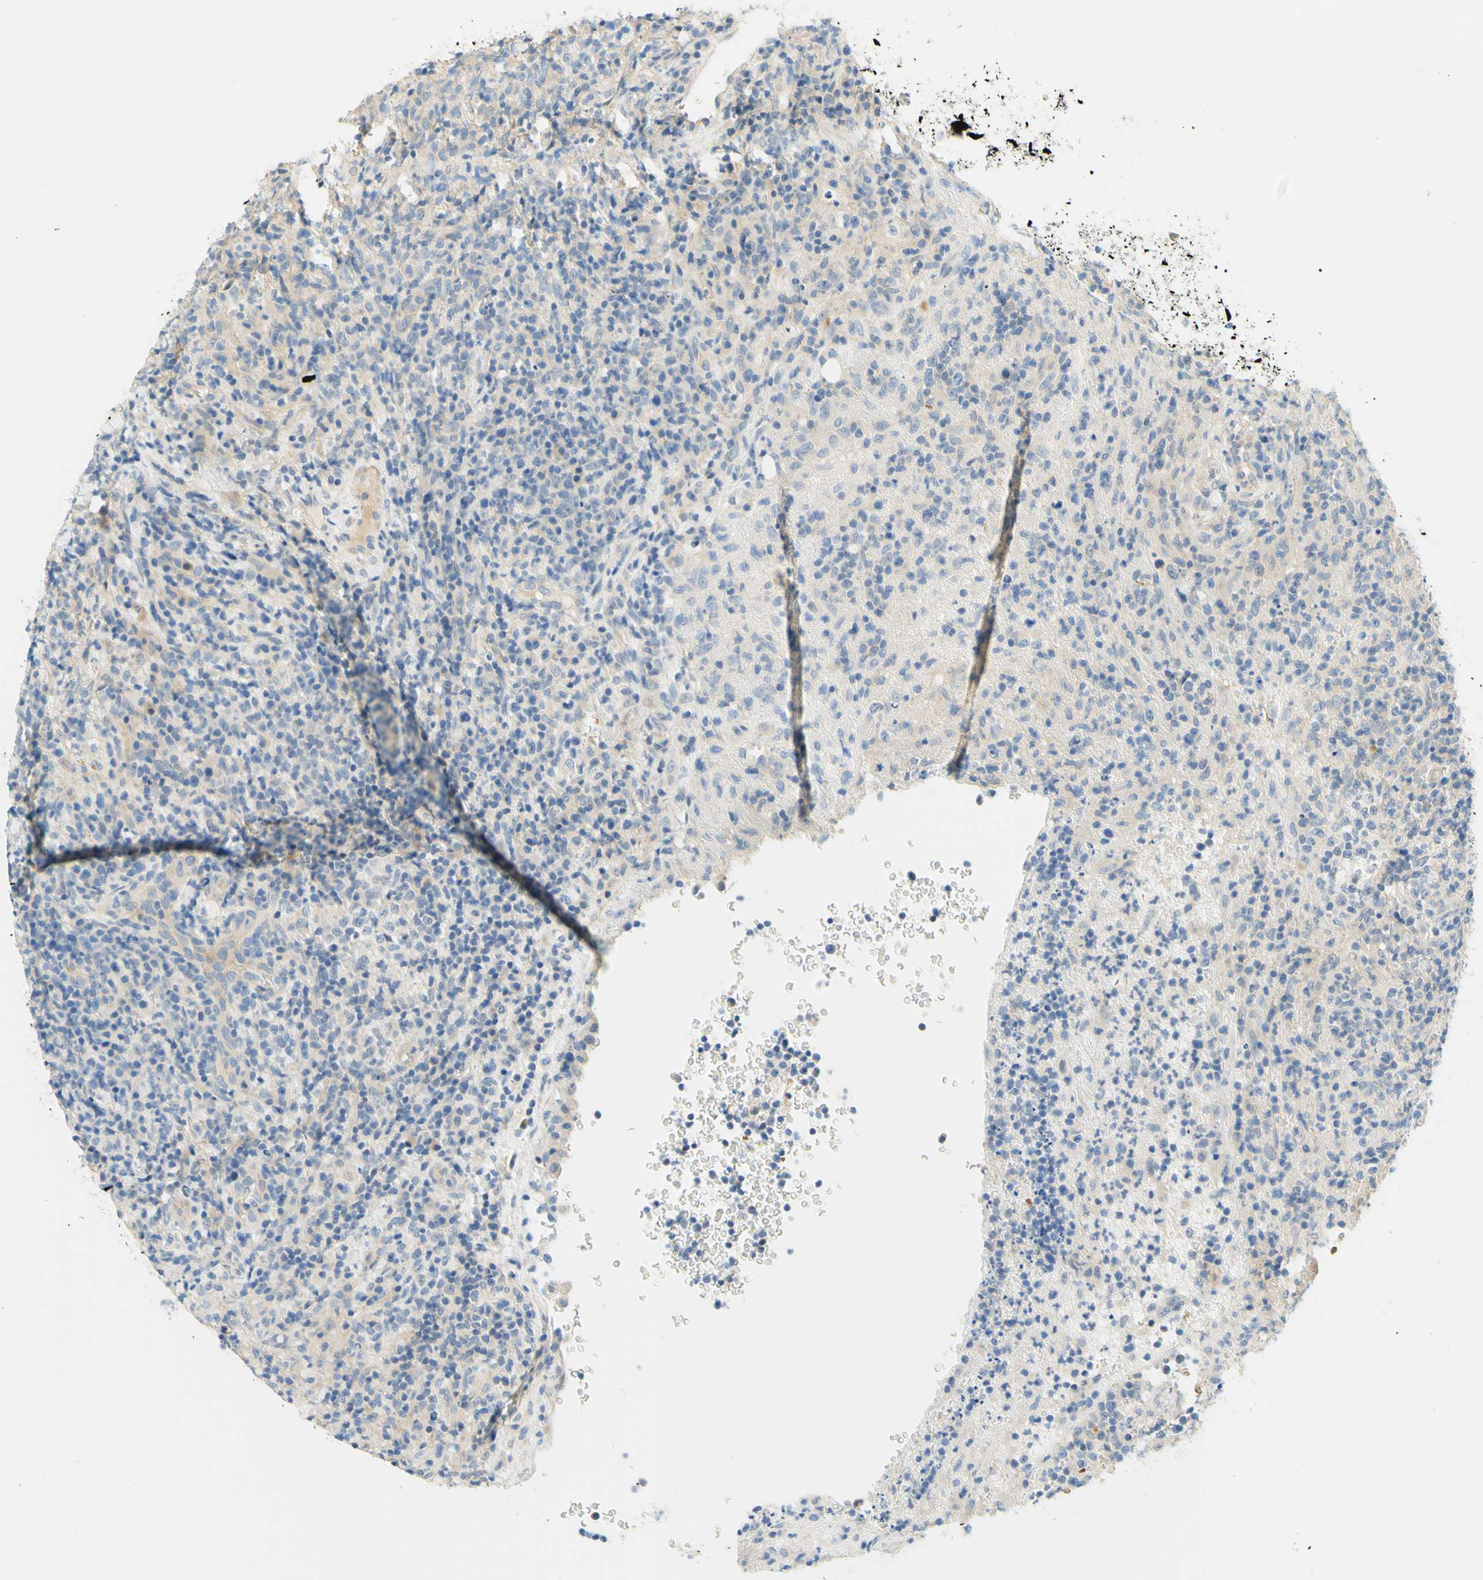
{"staining": {"intensity": "weak", "quantity": "<25%", "location": "cytoplasmic/membranous"}, "tissue": "lymphoma", "cell_type": "Tumor cells", "image_type": "cancer", "snomed": [{"axis": "morphology", "description": "Malignant lymphoma, non-Hodgkin's type, High grade"}, {"axis": "topography", "description": "Lymph node"}], "caption": "The photomicrograph shows no staining of tumor cells in high-grade malignant lymphoma, non-Hodgkin's type.", "gene": "ENTREP2", "patient": {"sex": "female", "age": 76}}